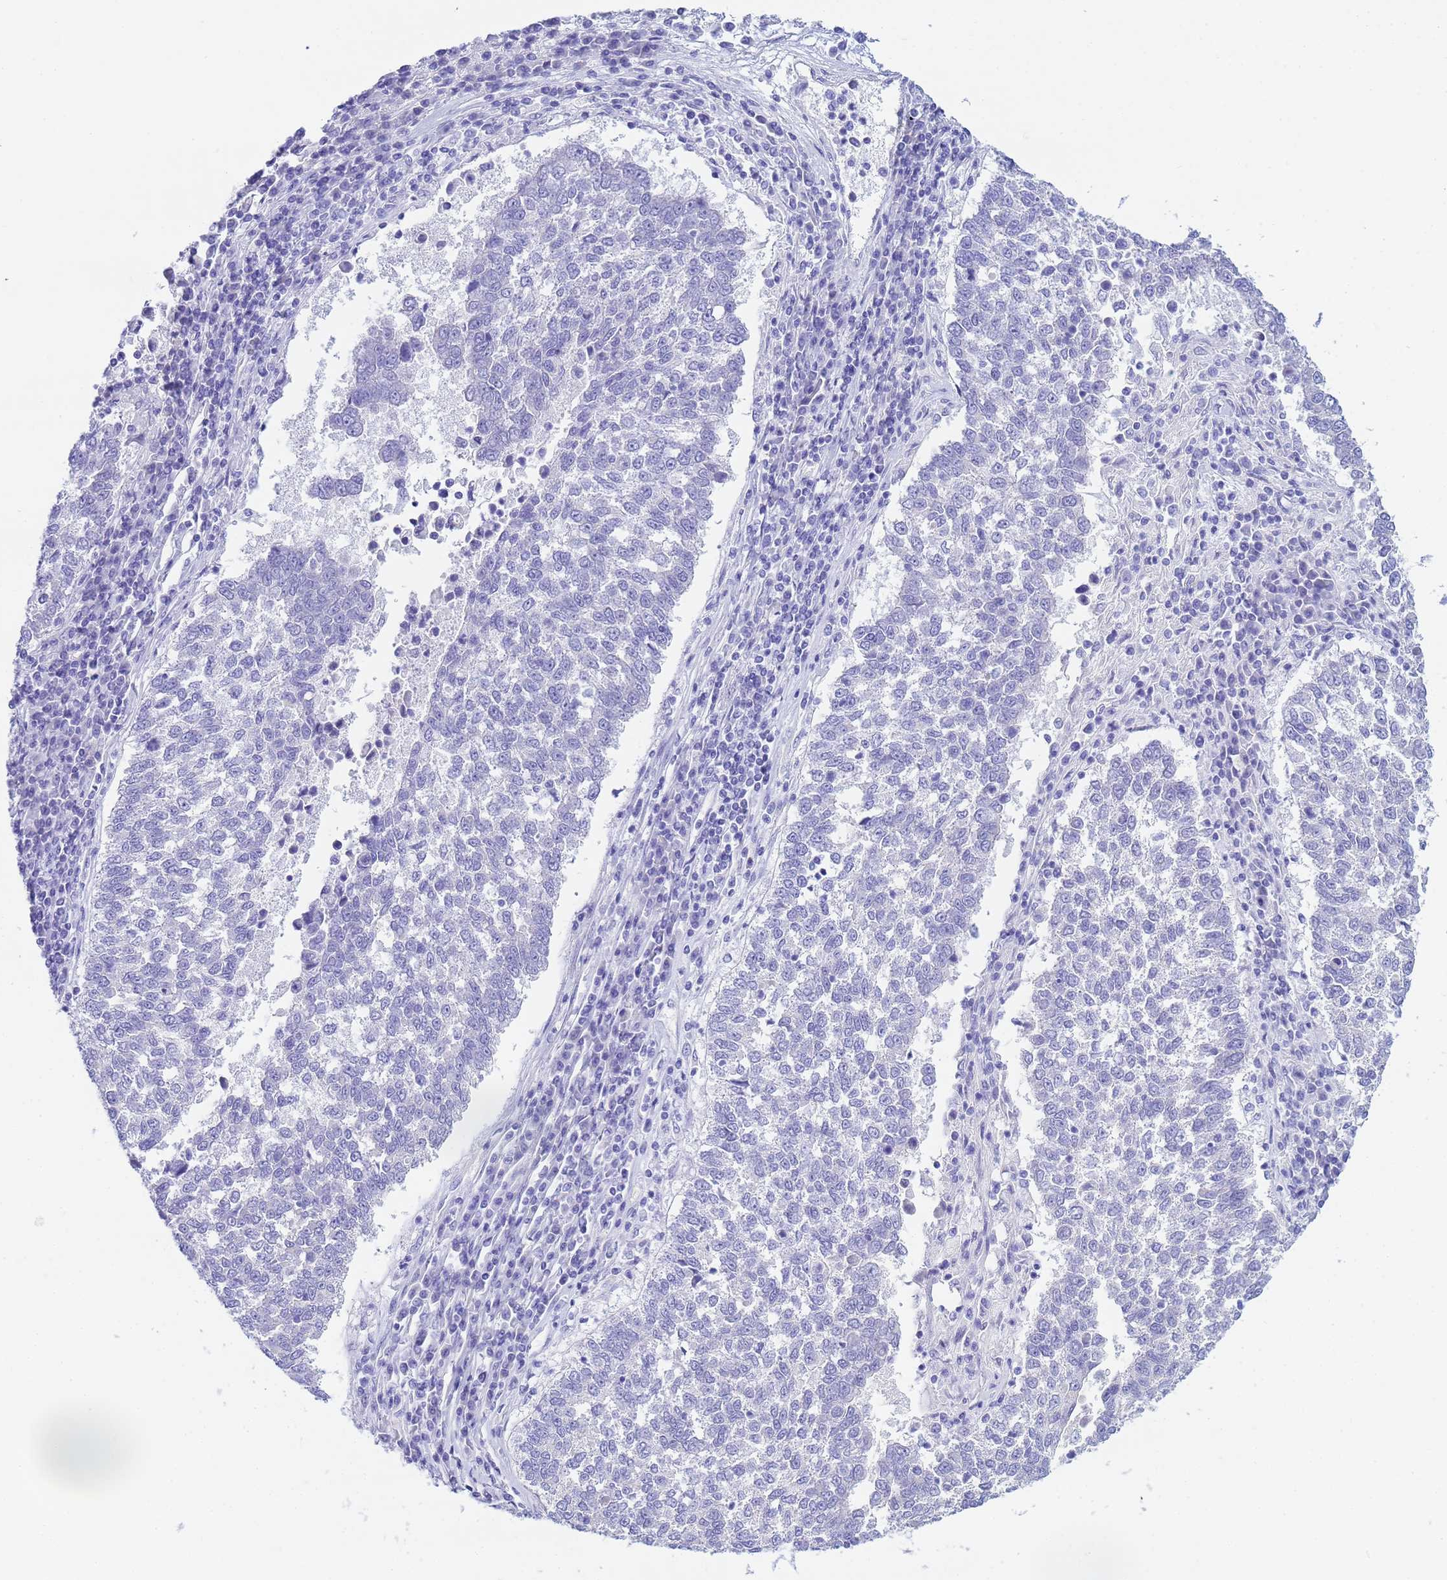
{"staining": {"intensity": "negative", "quantity": "none", "location": "none"}, "tissue": "lung cancer", "cell_type": "Tumor cells", "image_type": "cancer", "snomed": [{"axis": "morphology", "description": "Squamous cell carcinoma, NOS"}, {"axis": "topography", "description": "Lung"}], "caption": "Immunohistochemistry of lung cancer shows no expression in tumor cells.", "gene": "AQP12A", "patient": {"sex": "male", "age": 73}}